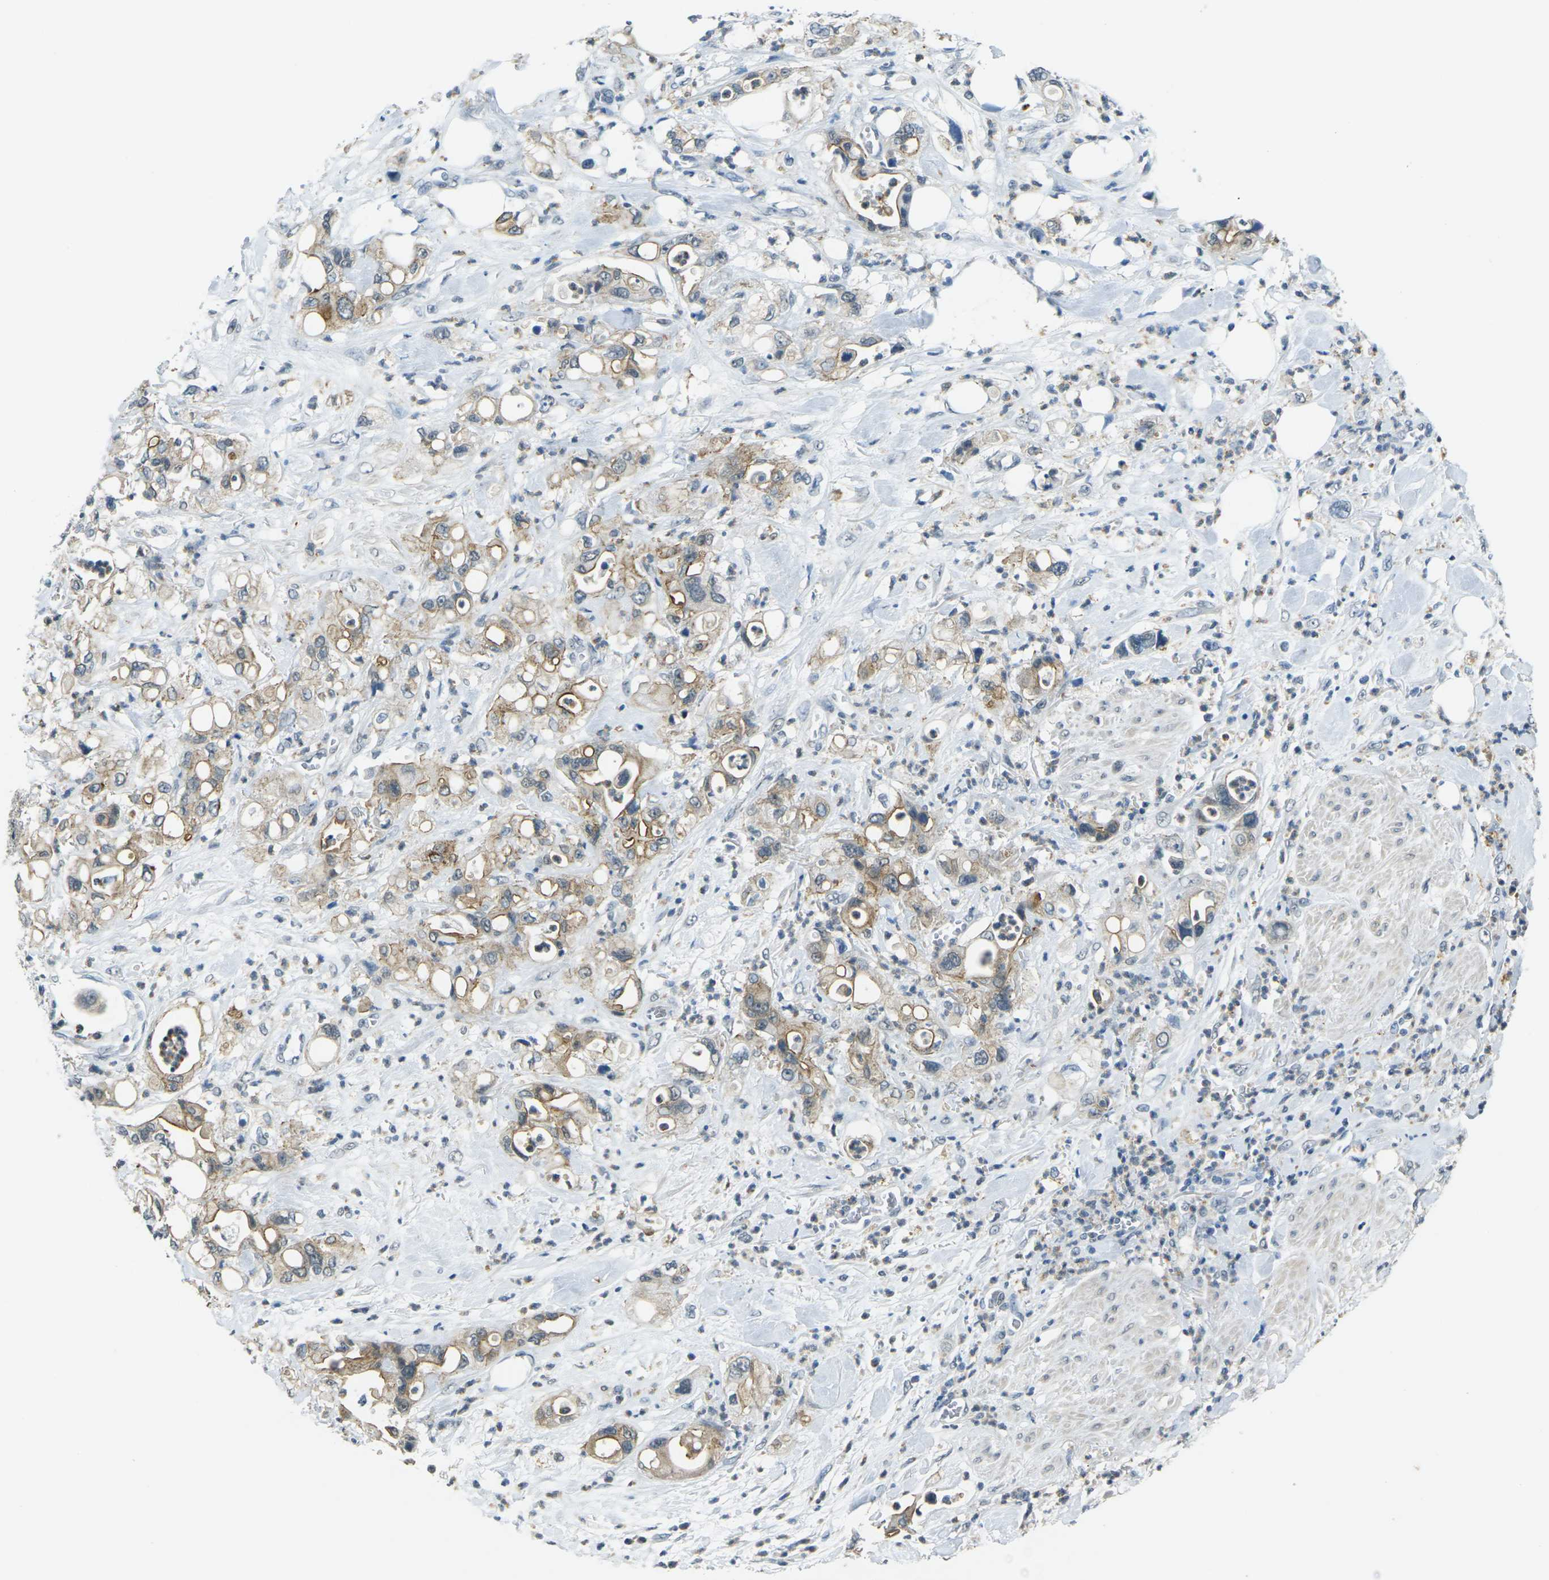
{"staining": {"intensity": "moderate", "quantity": ">75%", "location": "cytoplasmic/membranous"}, "tissue": "pancreatic cancer", "cell_type": "Tumor cells", "image_type": "cancer", "snomed": [{"axis": "morphology", "description": "Adenocarcinoma, NOS"}, {"axis": "topography", "description": "Pancreas"}], "caption": "An image showing moderate cytoplasmic/membranous expression in about >75% of tumor cells in pancreatic cancer, as visualized by brown immunohistochemical staining.", "gene": "SPTBN2", "patient": {"sex": "male", "age": 70}}